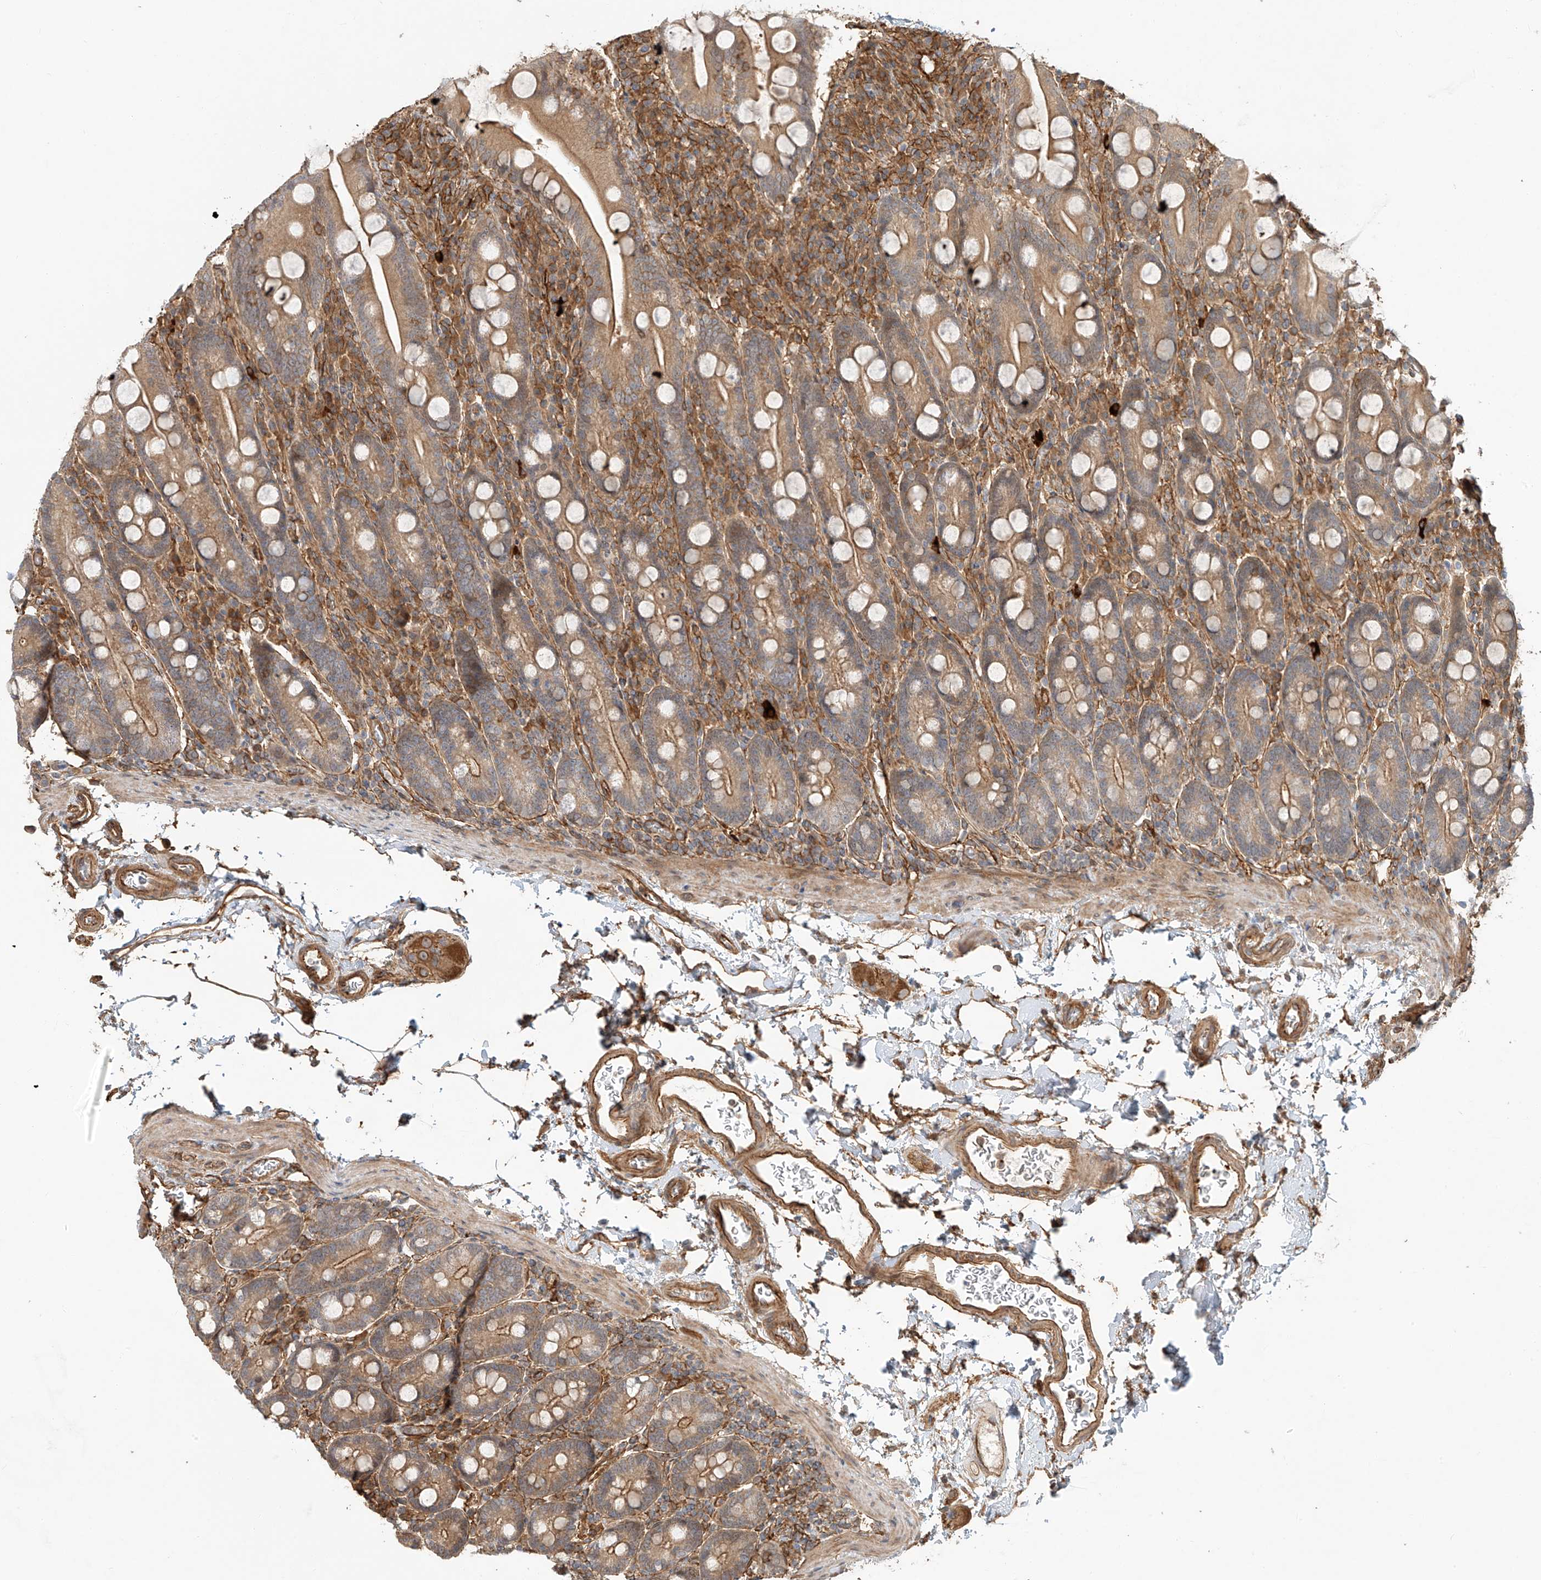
{"staining": {"intensity": "moderate", "quantity": ">75%", "location": "cytoplasmic/membranous"}, "tissue": "duodenum", "cell_type": "Glandular cells", "image_type": "normal", "snomed": [{"axis": "morphology", "description": "Normal tissue, NOS"}, {"axis": "topography", "description": "Duodenum"}], "caption": "Normal duodenum was stained to show a protein in brown. There is medium levels of moderate cytoplasmic/membranous expression in approximately >75% of glandular cells. The staining is performed using DAB (3,3'-diaminobenzidine) brown chromogen to label protein expression. The nuclei are counter-stained blue using hematoxylin.", "gene": "CSMD3", "patient": {"sex": "male", "age": 35}}